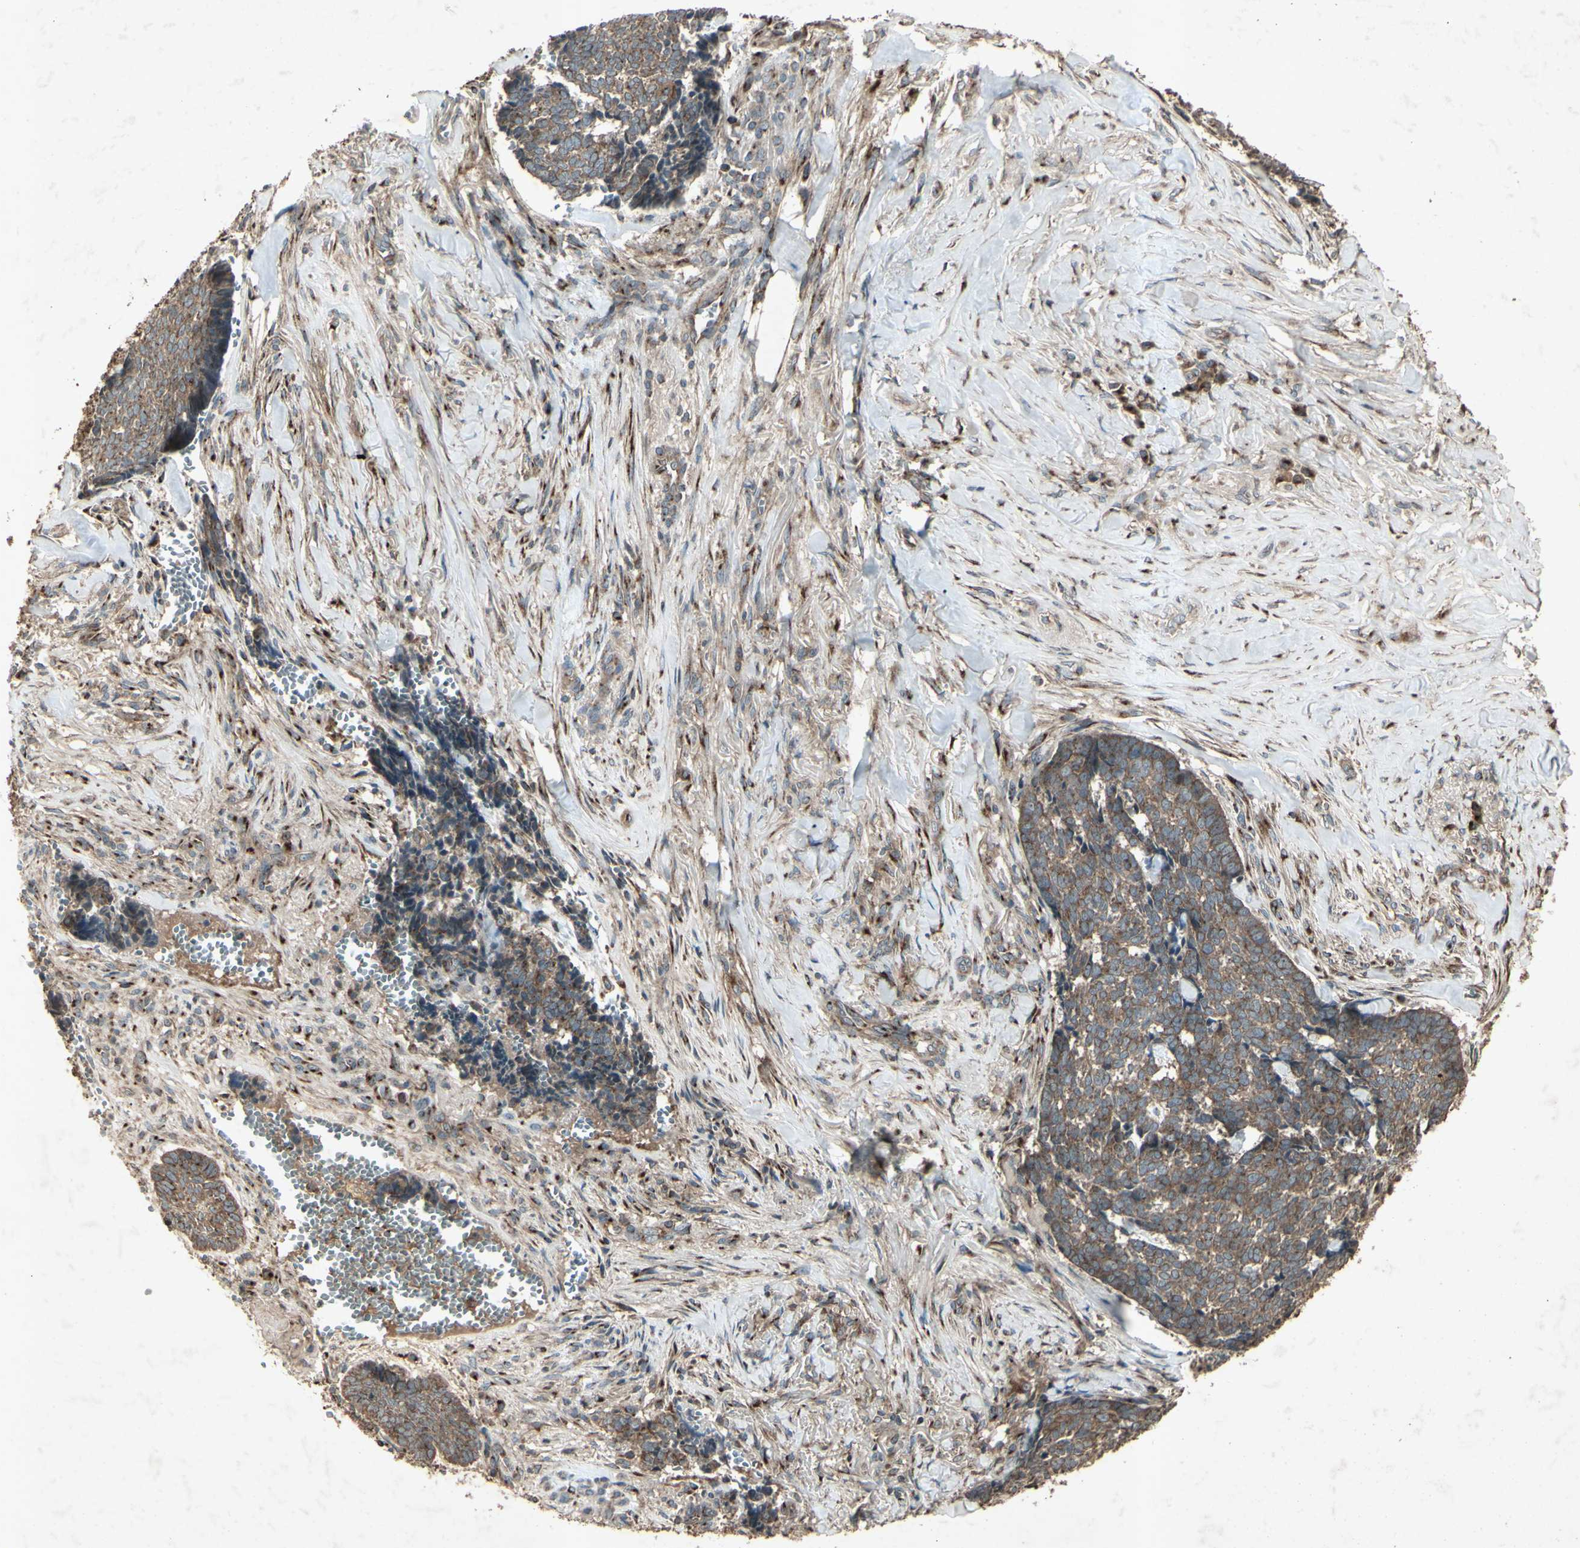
{"staining": {"intensity": "moderate", "quantity": ">75%", "location": "cytoplasmic/membranous"}, "tissue": "skin cancer", "cell_type": "Tumor cells", "image_type": "cancer", "snomed": [{"axis": "morphology", "description": "Basal cell carcinoma"}, {"axis": "topography", "description": "Skin"}], "caption": "Human basal cell carcinoma (skin) stained with a brown dye shows moderate cytoplasmic/membranous positive staining in about >75% of tumor cells.", "gene": "AP1G1", "patient": {"sex": "male", "age": 84}}